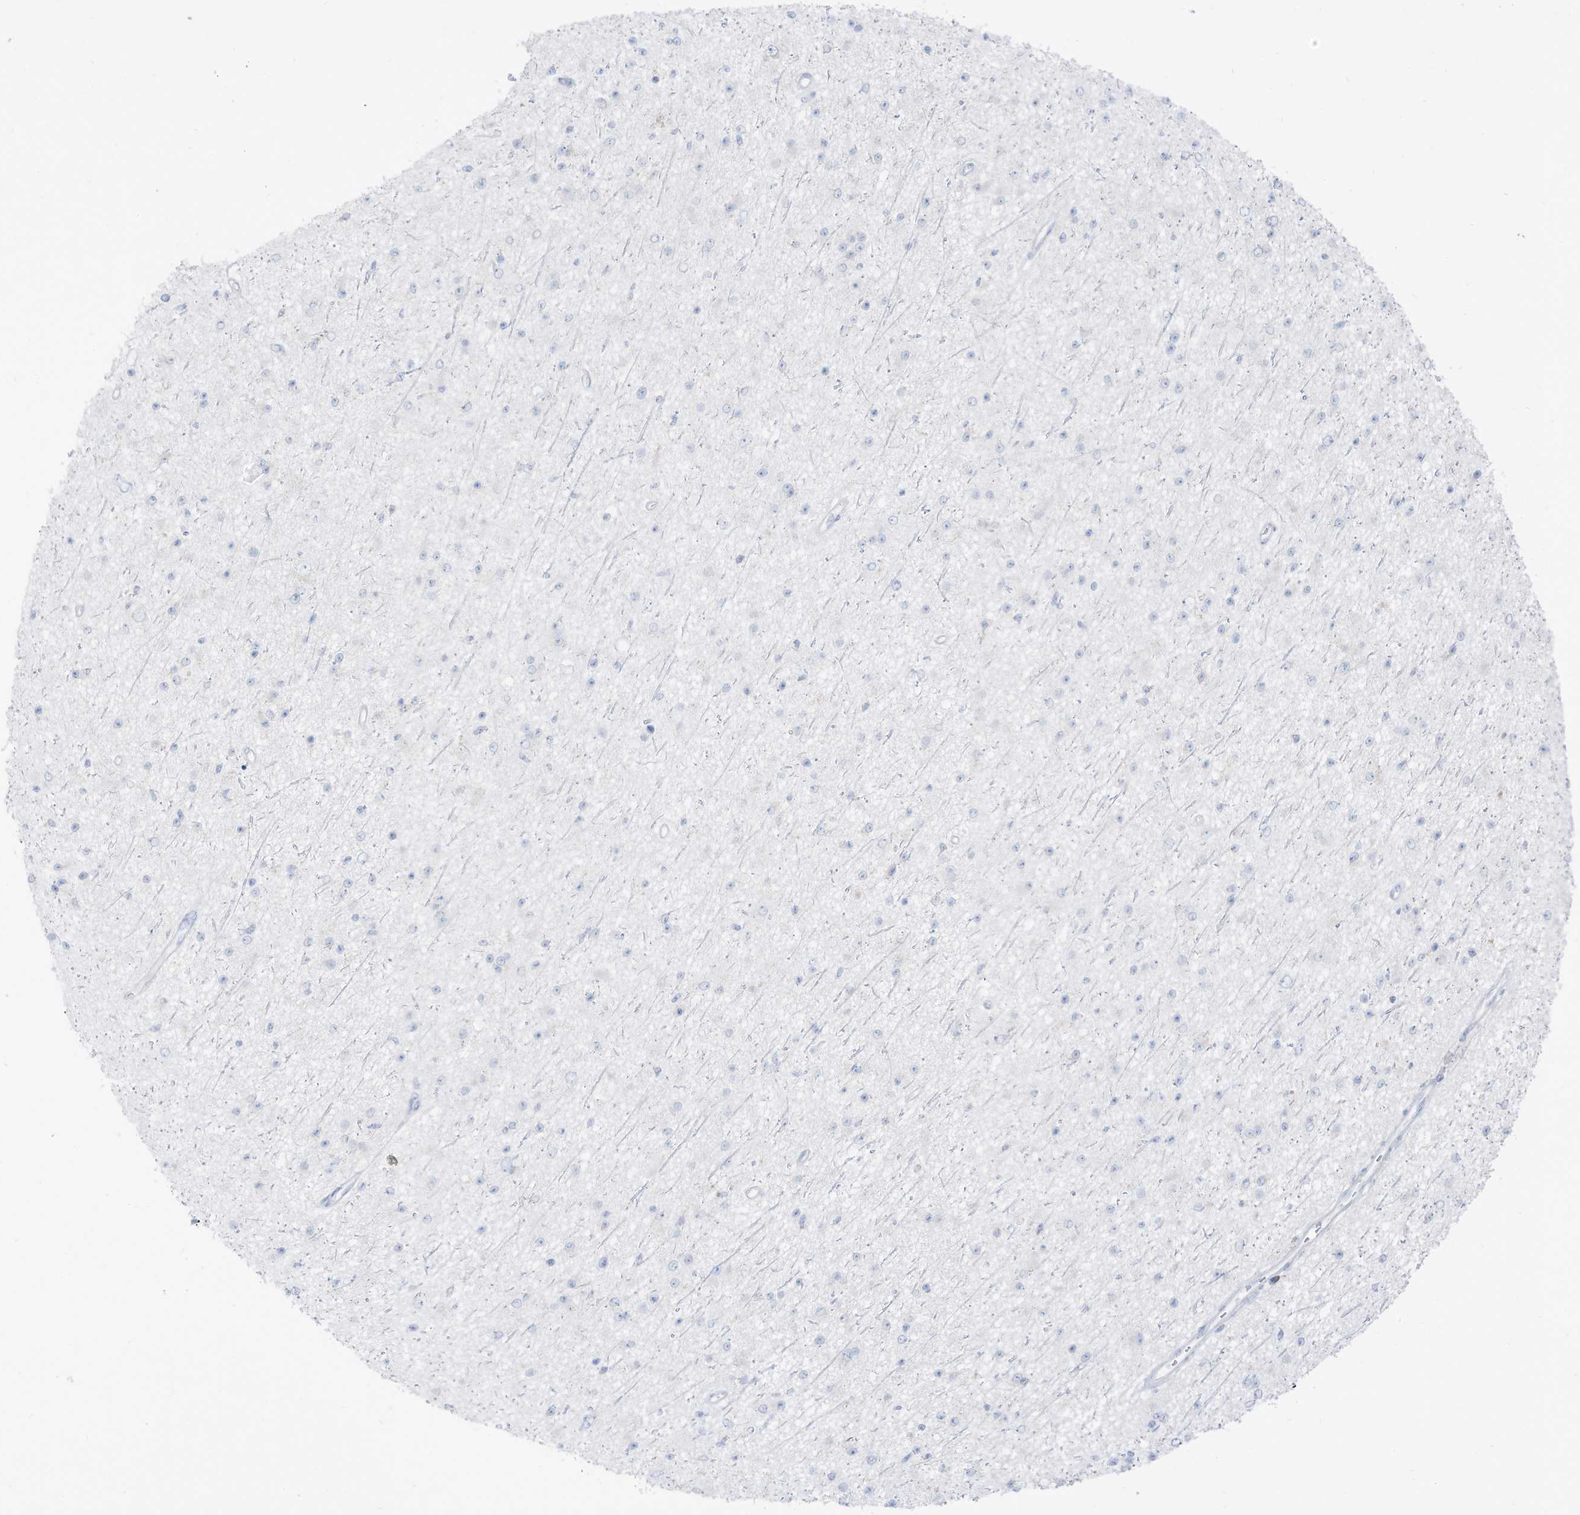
{"staining": {"intensity": "negative", "quantity": "none", "location": "none"}, "tissue": "glioma", "cell_type": "Tumor cells", "image_type": "cancer", "snomed": [{"axis": "morphology", "description": "Glioma, malignant, Low grade"}, {"axis": "topography", "description": "Cerebral cortex"}], "caption": "This is an IHC image of human glioma. There is no expression in tumor cells.", "gene": "ETHE1", "patient": {"sex": "female", "age": 39}}